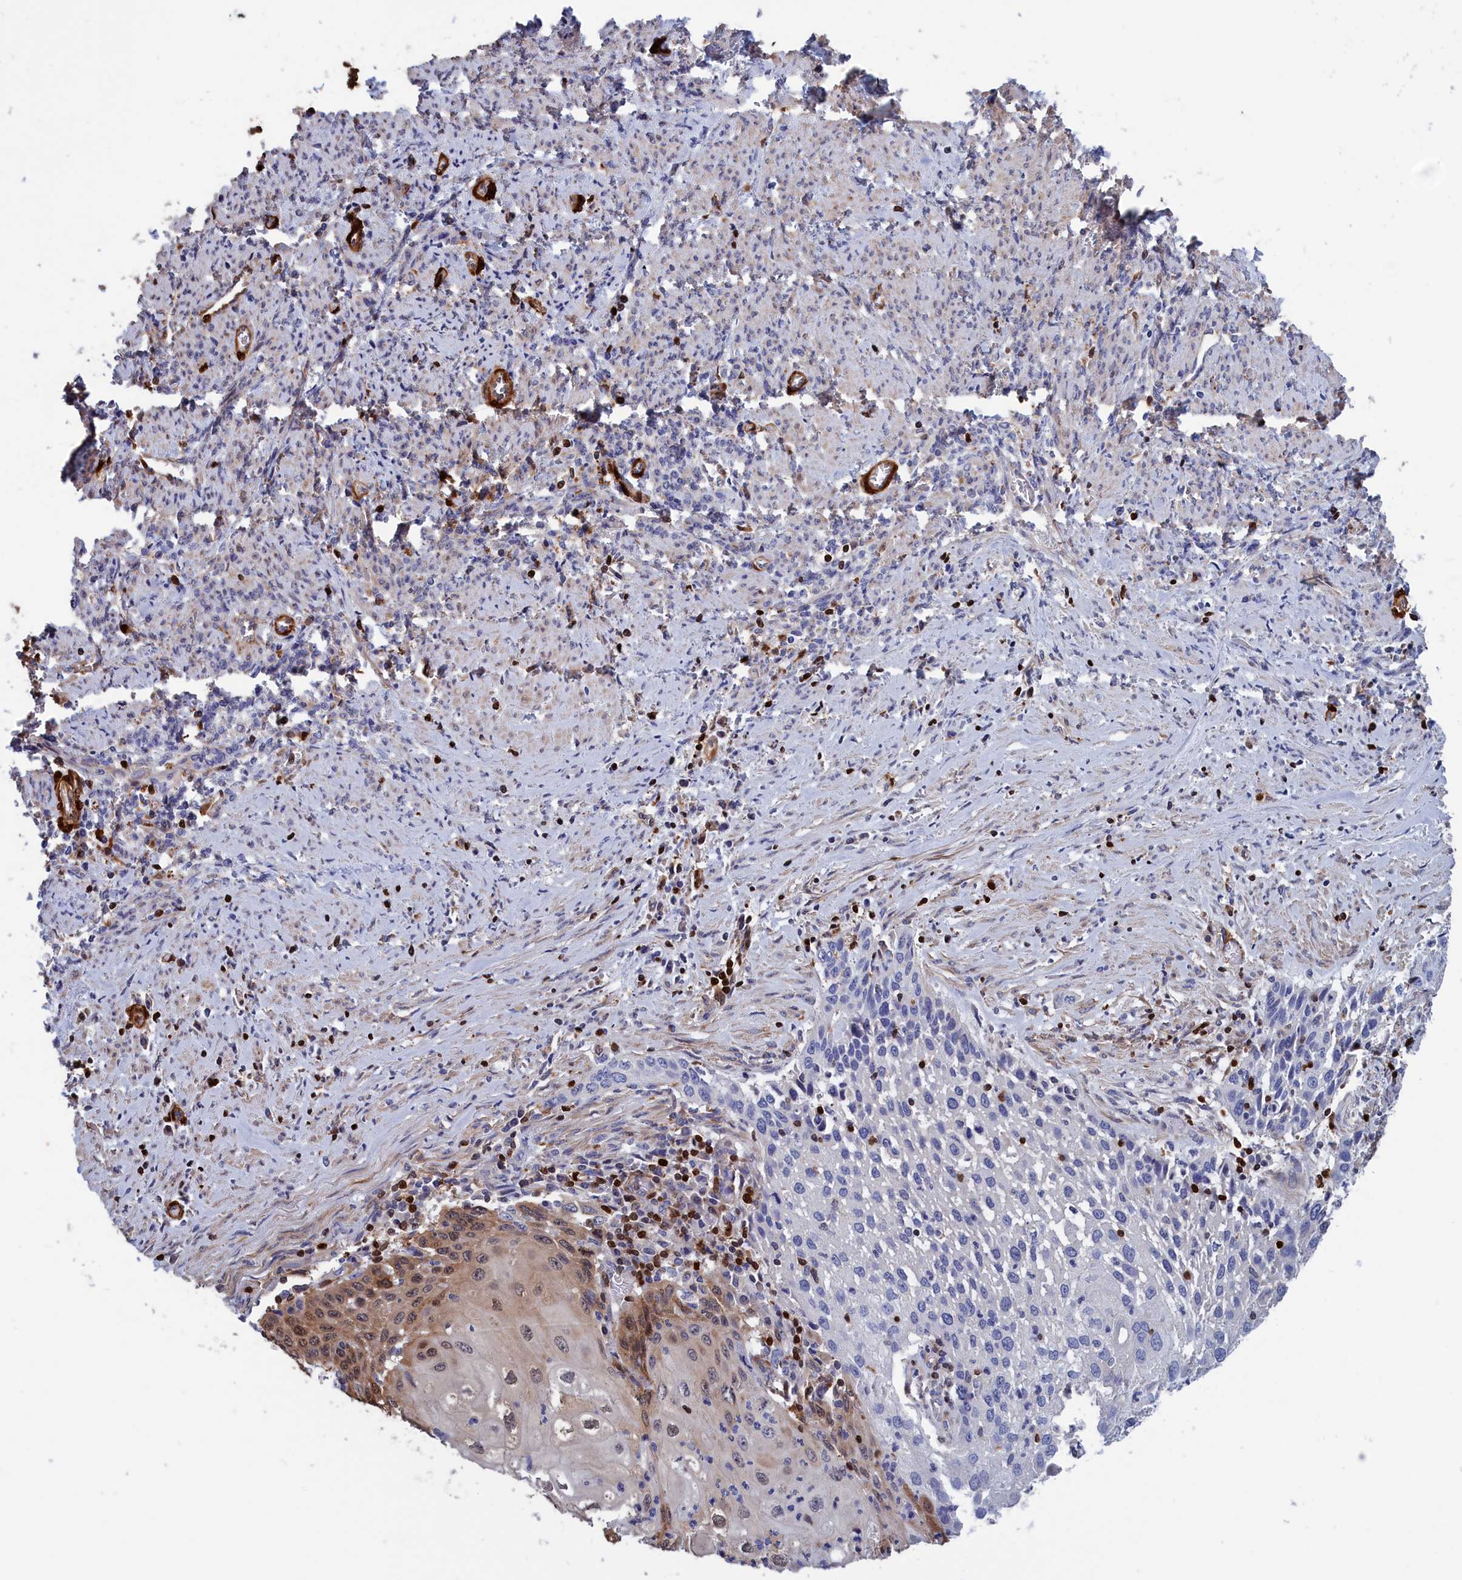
{"staining": {"intensity": "negative", "quantity": "none", "location": "none"}, "tissue": "cervical cancer", "cell_type": "Tumor cells", "image_type": "cancer", "snomed": [{"axis": "morphology", "description": "Squamous cell carcinoma, NOS"}, {"axis": "topography", "description": "Cervix"}], "caption": "Immunohistochemistry of human squamous cell carcinoma (cervical) exhibits no expression in tumor cells.", "gene": "CRIP1", "patient": {"sex": "female", "age": 67}}